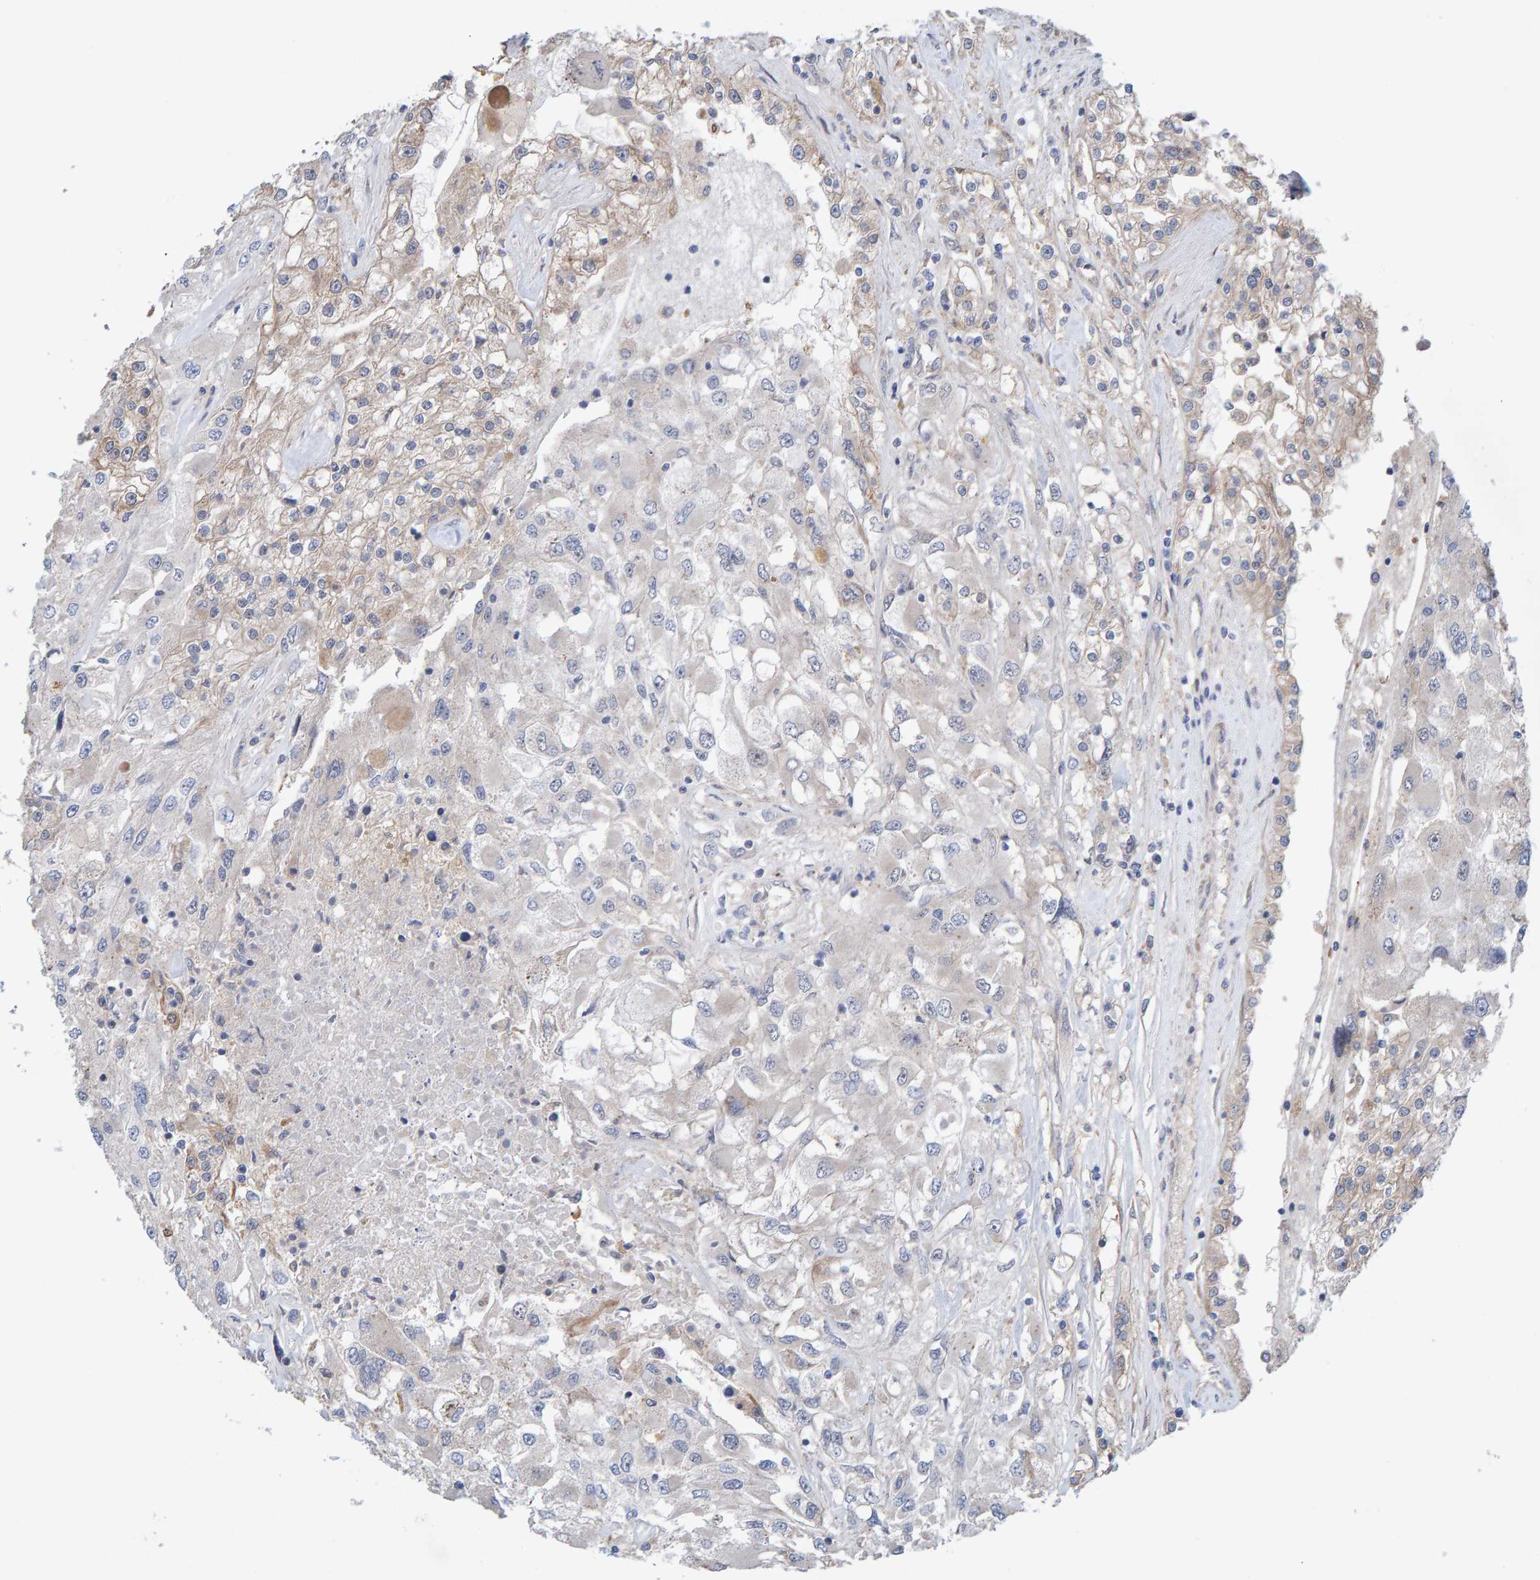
{"staining": {"intensity": "weak", "quantity": "25%-75%", "location": "cytoplasmic/membranous"}, "tissue": "renal cancer", "cell_type": "Tumor cells", "image_type": "cancer", "snomed": [{"axis": "morphology", "description": "Adenocarcinoma, NOS"}, {"axis": "topography", "description": "Kidney"}], "caption": "Renal cancer was stained to show a protein in brown. There is low levels of weak cytoplasmic/membranous positivity in approximately 25%-75% of tumor cells. (Brightfield microscopy of DAB IHC at high magnification).", "gene": "LRSAM1", "patient": {"sex": "female", "age": 52}}